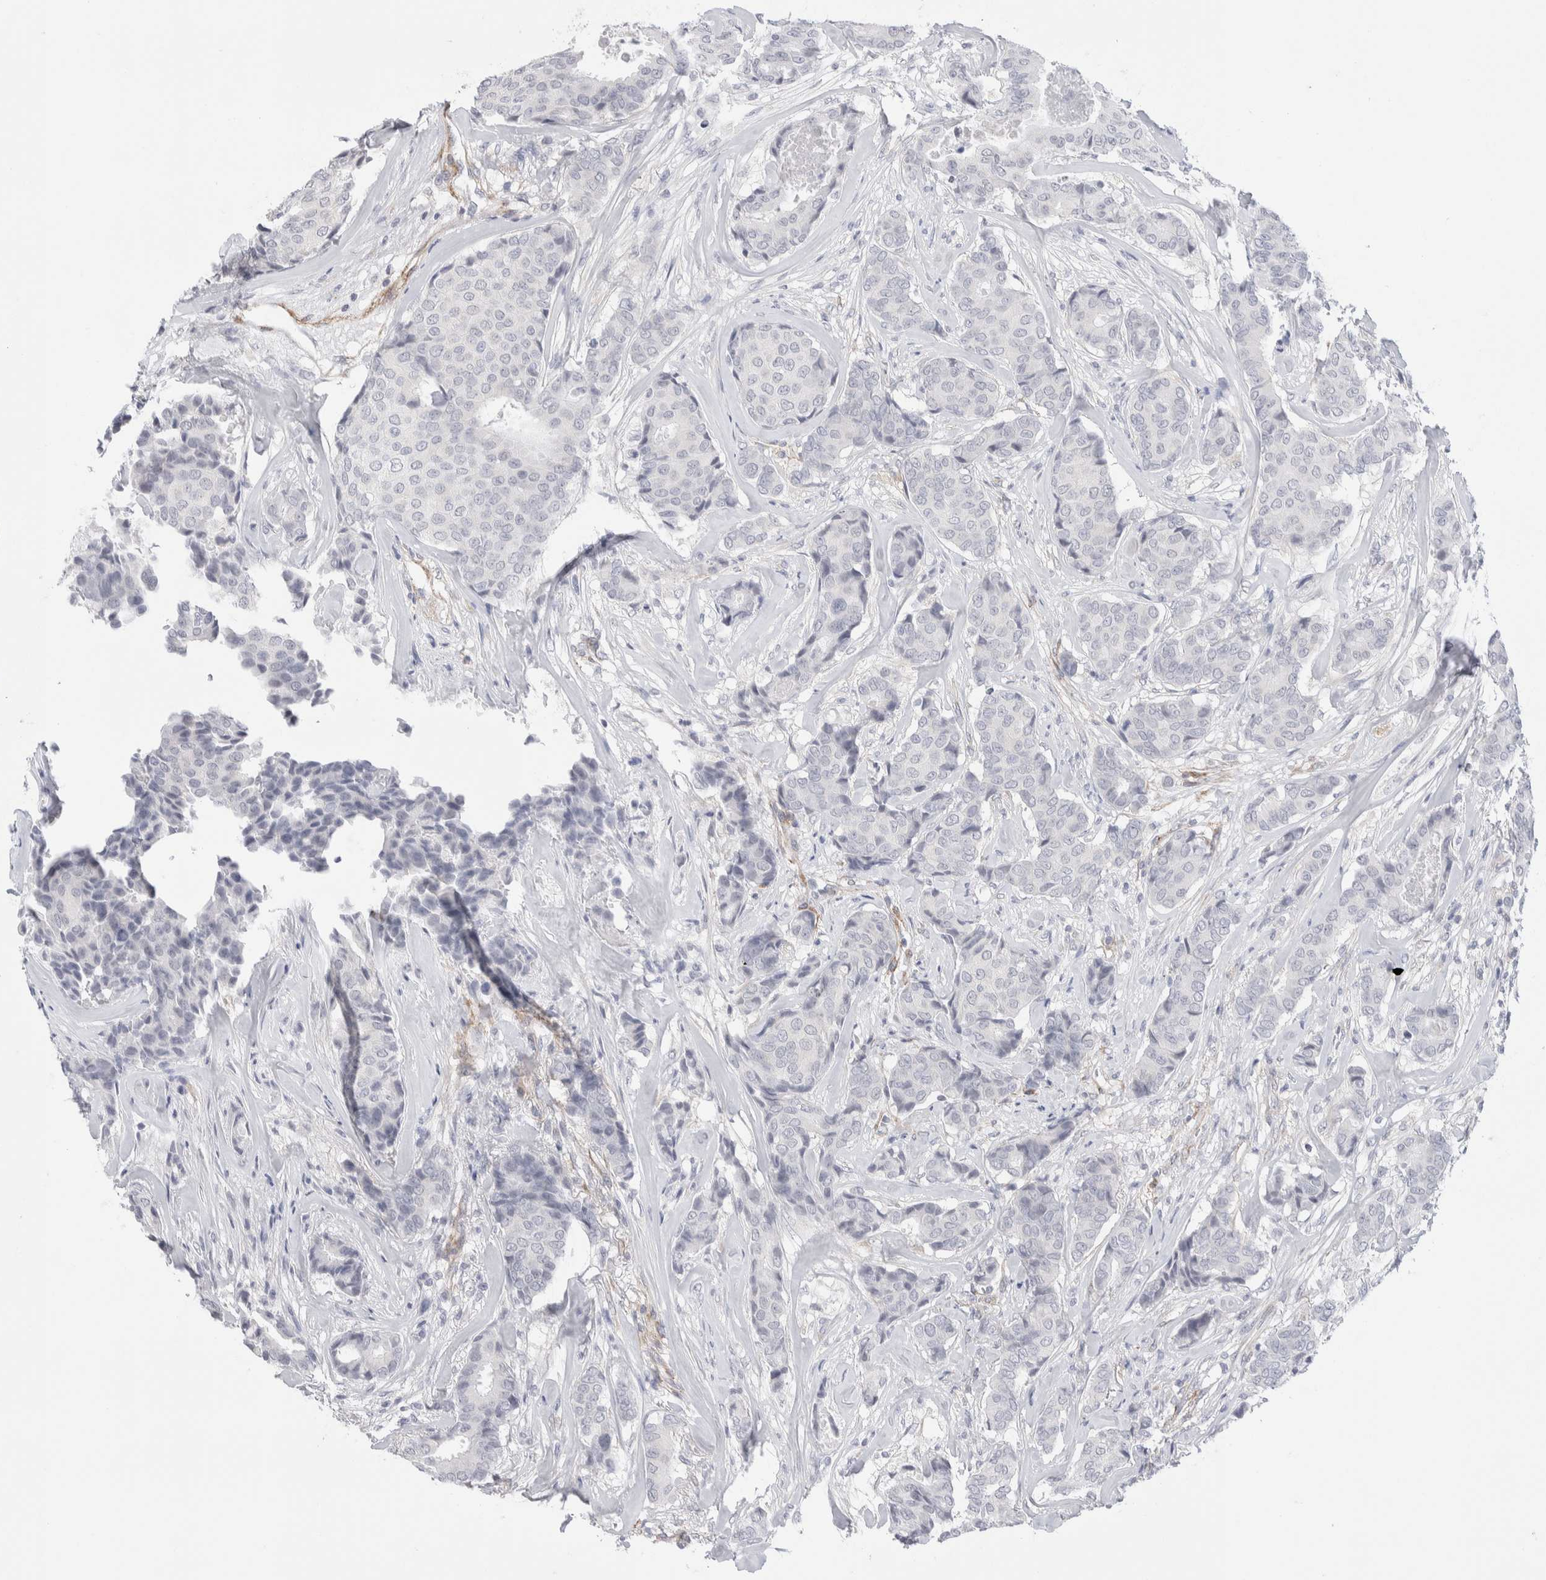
{"staining": {"intensity": "negative", "quantity": "none", "location": "none"}, "tissue": "breast cancer", "cell_type": "Tumor cells", "image_type": "cancer", "snomed": [{"axis": "morphology", "description": "Duct carcinoma"}, {"axis": "topography", "description": "Breast"}], "caption": "Micrograph shows no significant protein expression in tumor cells of breast cancer. (Stains: DAB immunohistochemistry with hematoxylin counter stain, Microscopy: brightfield microscopy at high magnification).", "gene": "SEPTIN4", "patient": {"sex": "female", "age": 75}}